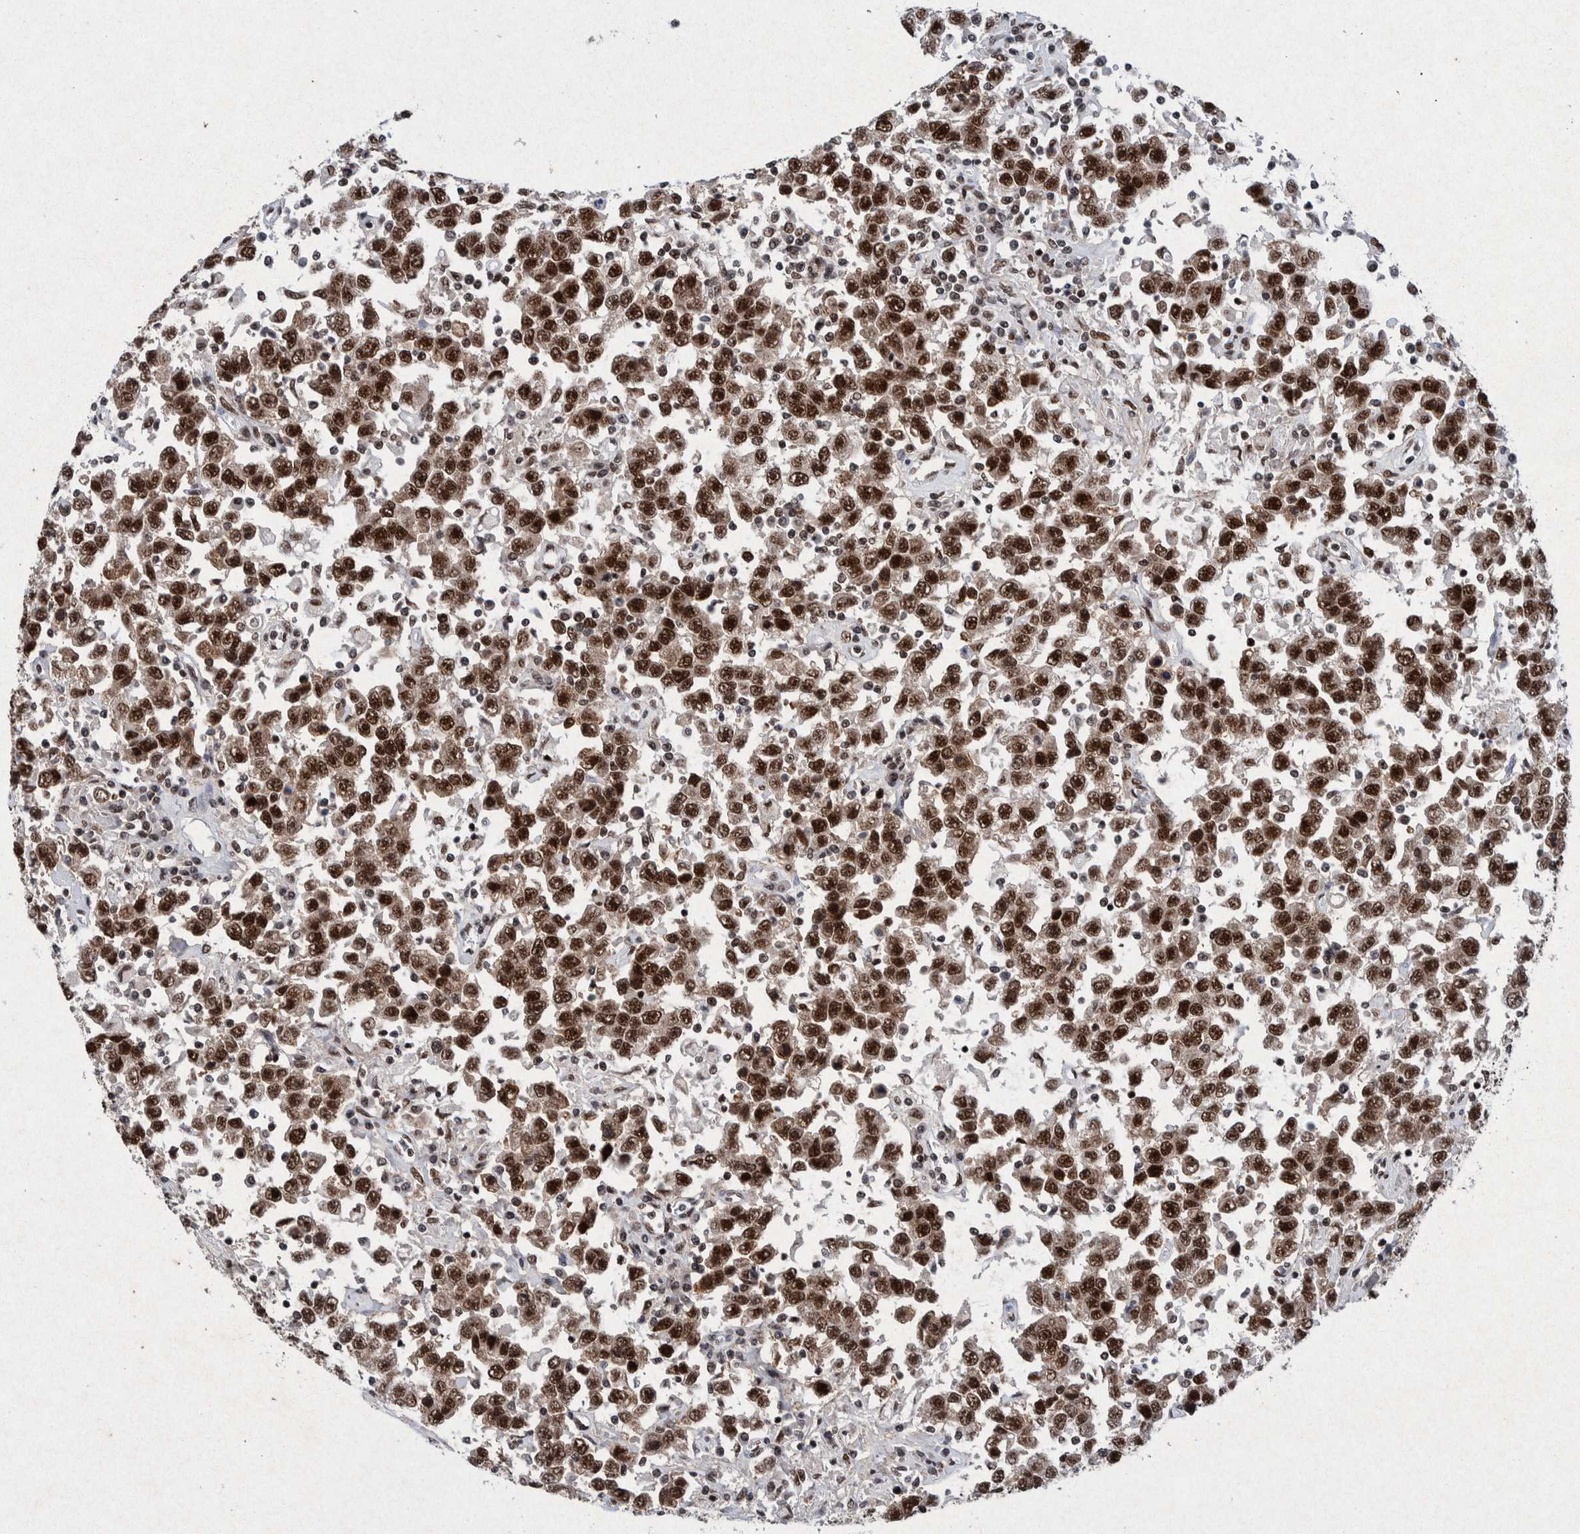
{"staining": {"intensity": "strong", "quantity": ">75%", "location": "nuclear"}, "tissue": "testis cancer", "cell_type": "Tumor cells", "image_type": "cancer", "snomed": [{"axis": "morphology", "description": "Seminoma, NOS"}, {"axis": "topography", "description": "Testis"}], "caption": "This photomicrograph displays immunohistochemistry staining of human testis seminoma, with high strong nuclear staining in about >75% of tumor cells.", "gene": "TAF10", "patient": {"sex": "male", "age": 41}}